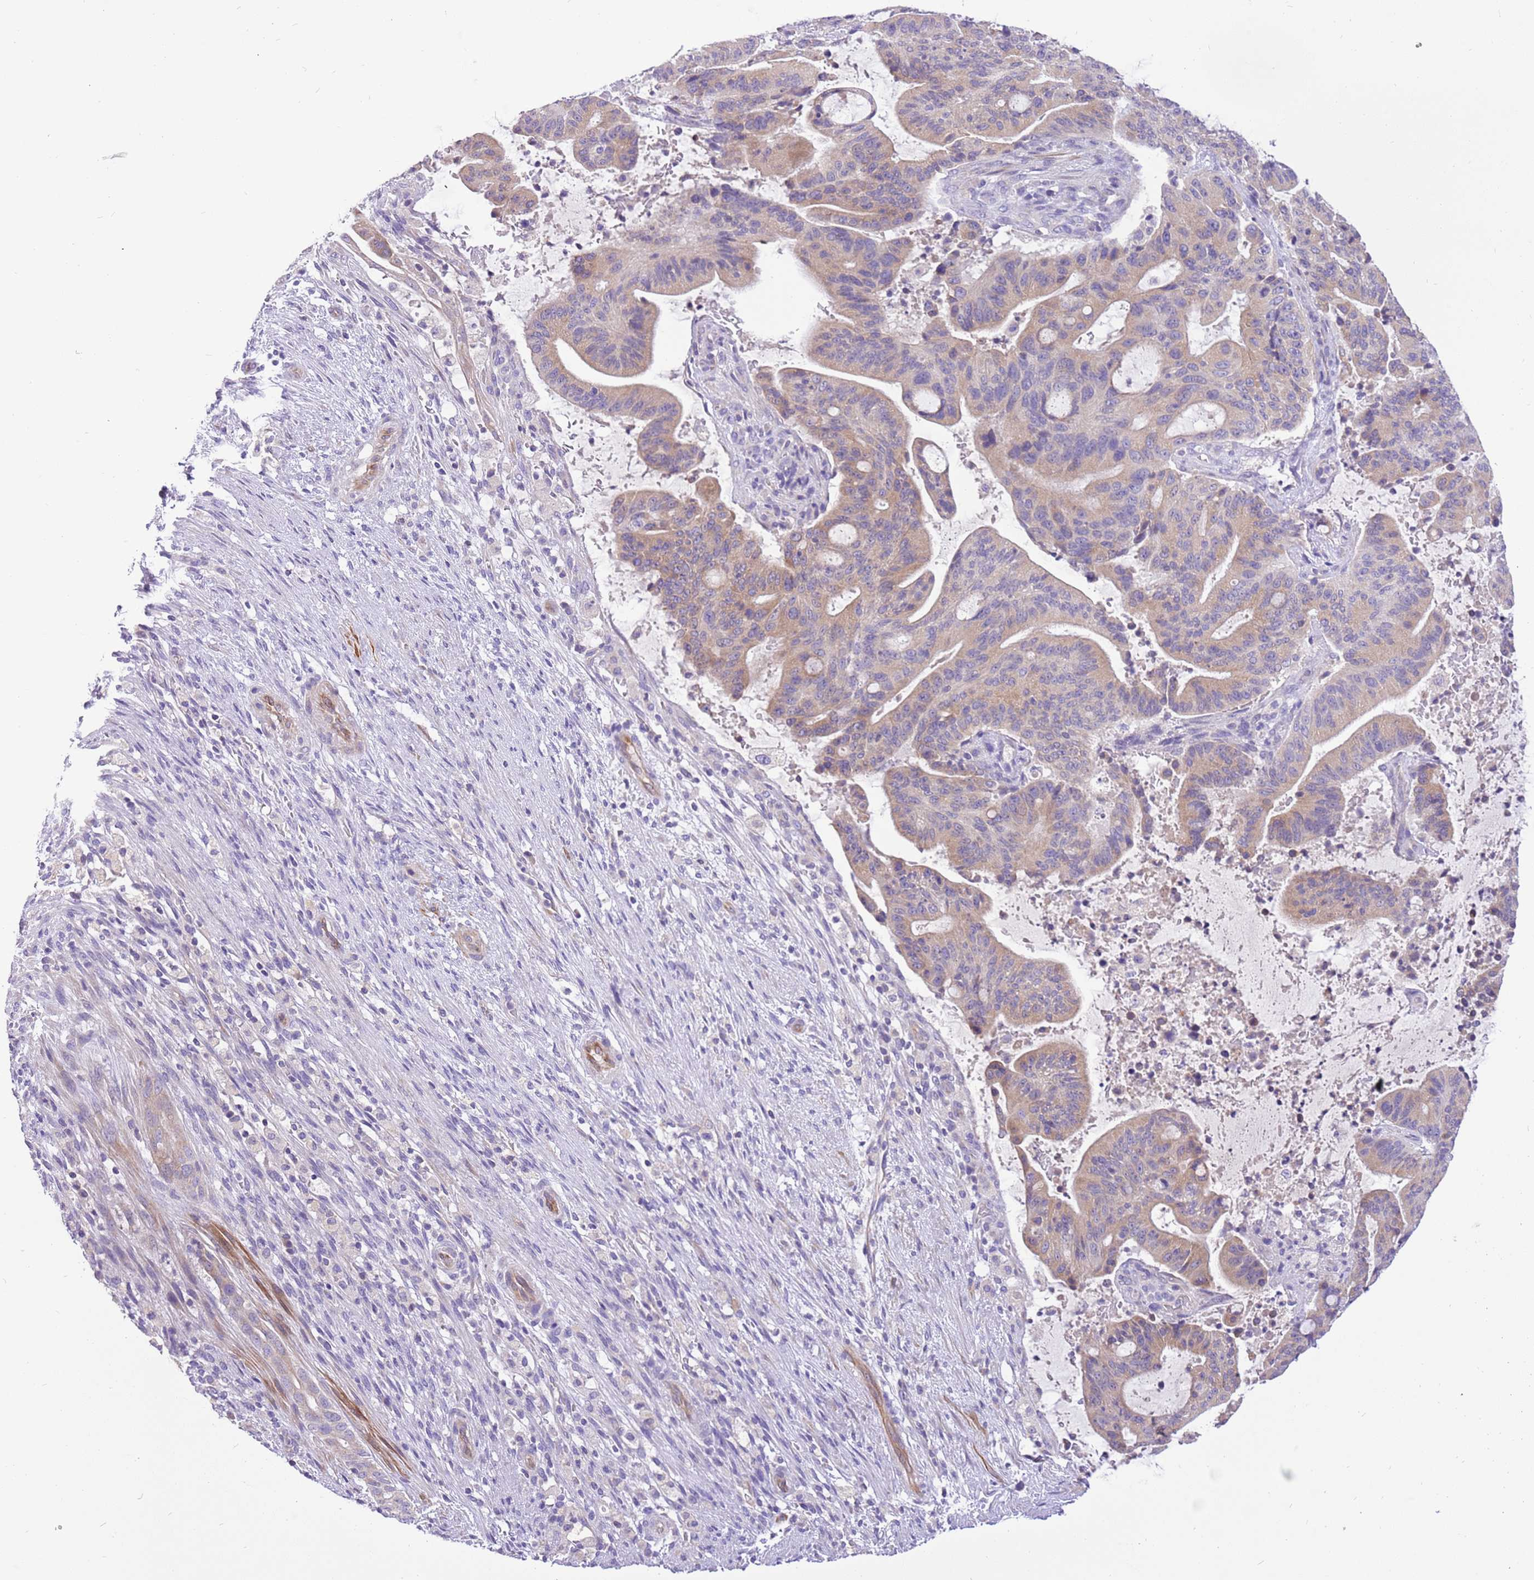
{"staining": {"intensity": "moderate", "quantity": "25%-75%", "location": "cytoplasmic/membranous"}, "tissue": "liver cancer", "cell_type": "Tumor cells", "image_type": "cancer", "snomed": [{"axis": "morphology", "description": "Normal tissue, NOS"}, {"axis": "morphology", "description": "Cholangiocarcinoma"}, {"axis": "topography", "description": "Liver"}, {"axis": "topography", "description": "Peripheral nerve tissue"}], "caption": "A high-resolution image shows IHC staining of liver cancer, which demonstrates moderate cytoplasmic/membranous staining in about 25%-75% of tumor cells. (DAB IHC with brightfield microscopy, high magnification).", "gene": "GLCE", "patient": {"sex": "female", "age": 73}}